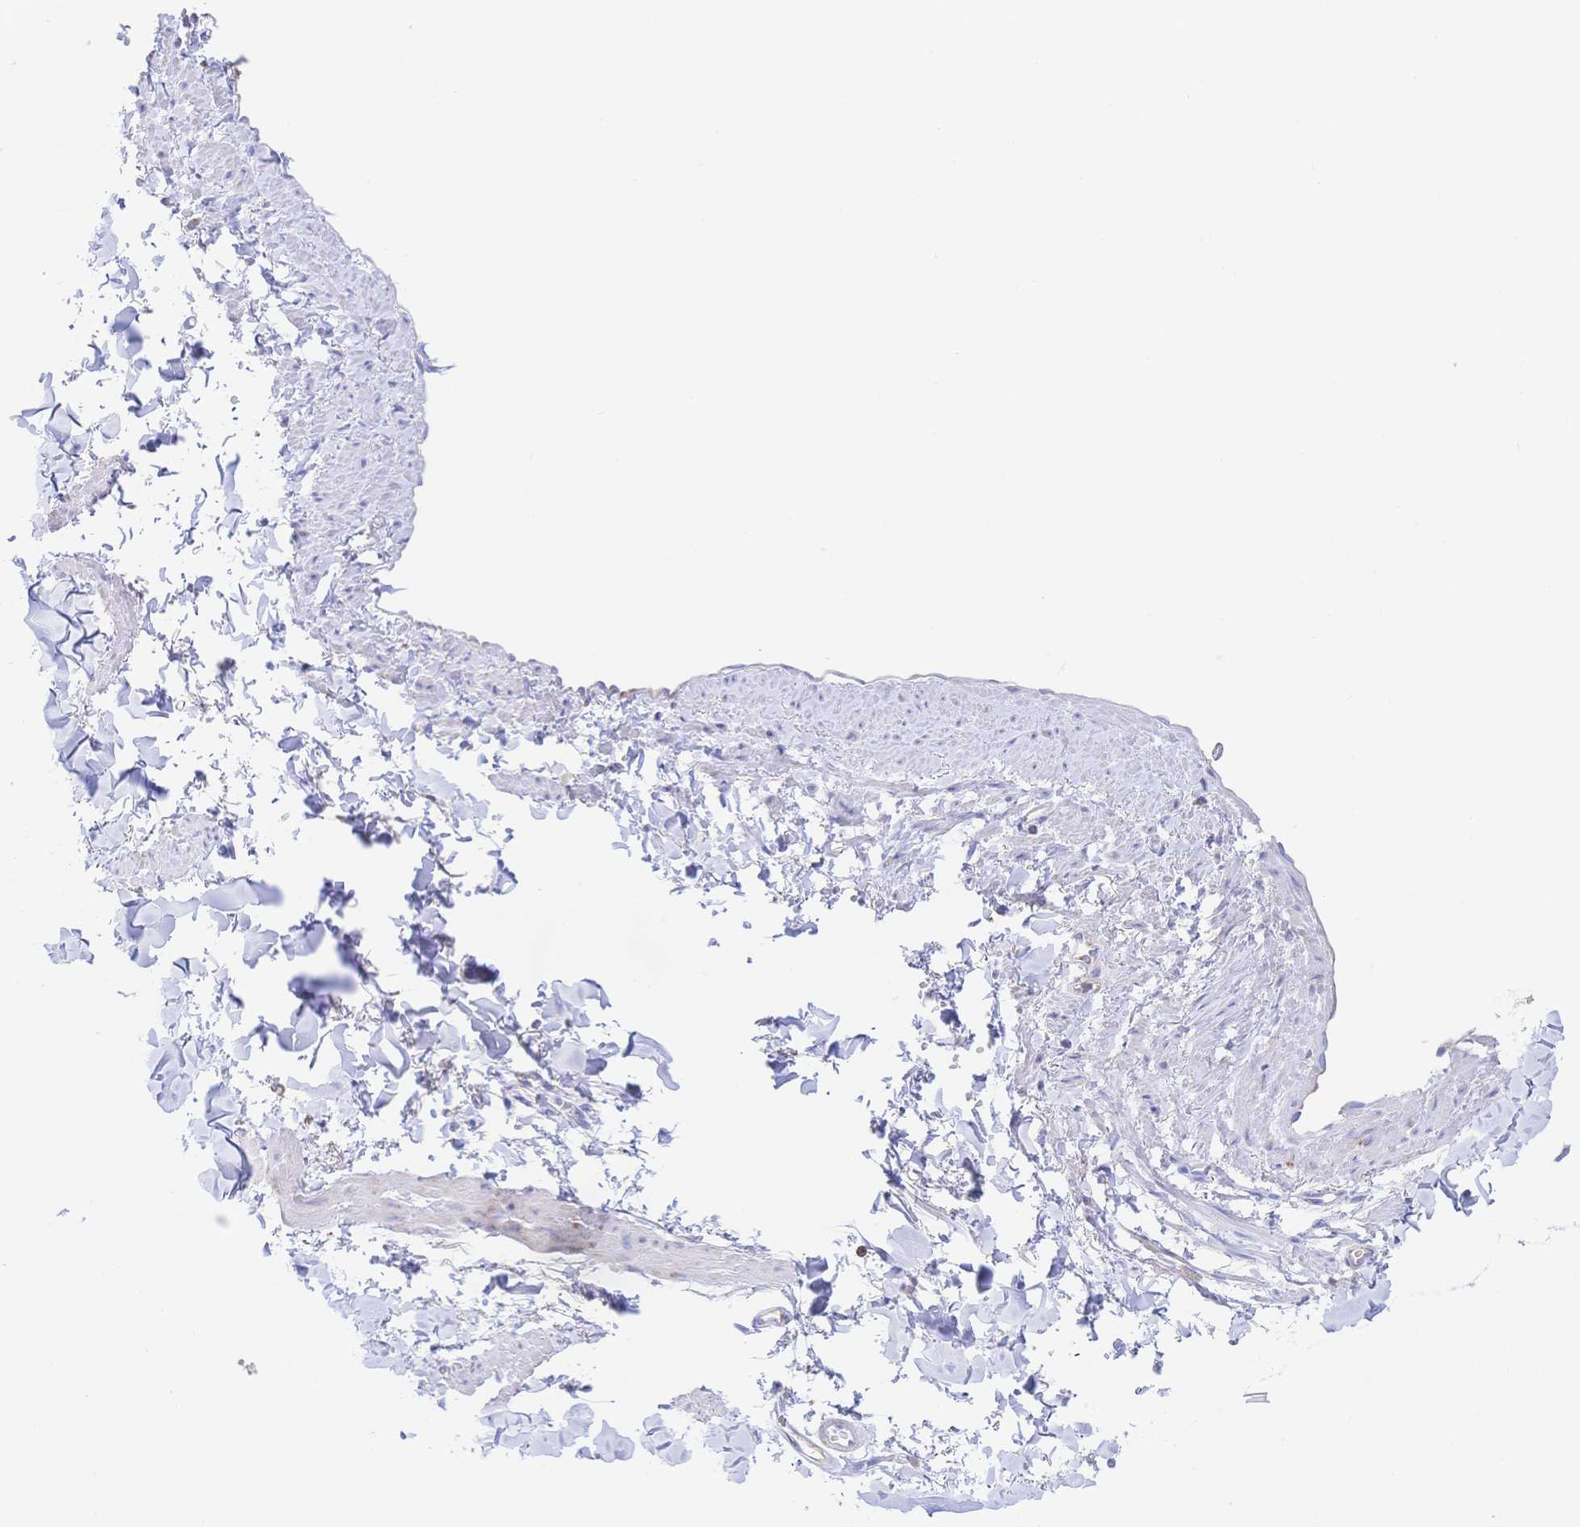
{"staining": {"intensity": "negative", "quantity": "none", "location": "none"}, "tissue": "adipose tissue", "cell_type": "Adipocytes", "image_type": "normal", "snomed": [{"axis": "morphology", "description": "Normal tissue, NOS"}, {"axis": "topography", "description": "Vulva"}, {"axis": "topography", "description": "Peripheral nerve tissue"}], "caption": "IHC of benign adipose tissue demonstrates no positivity in adipocytes.", "gene": "SYNGR4", "patient": {"sex": "female", "age": 66}}